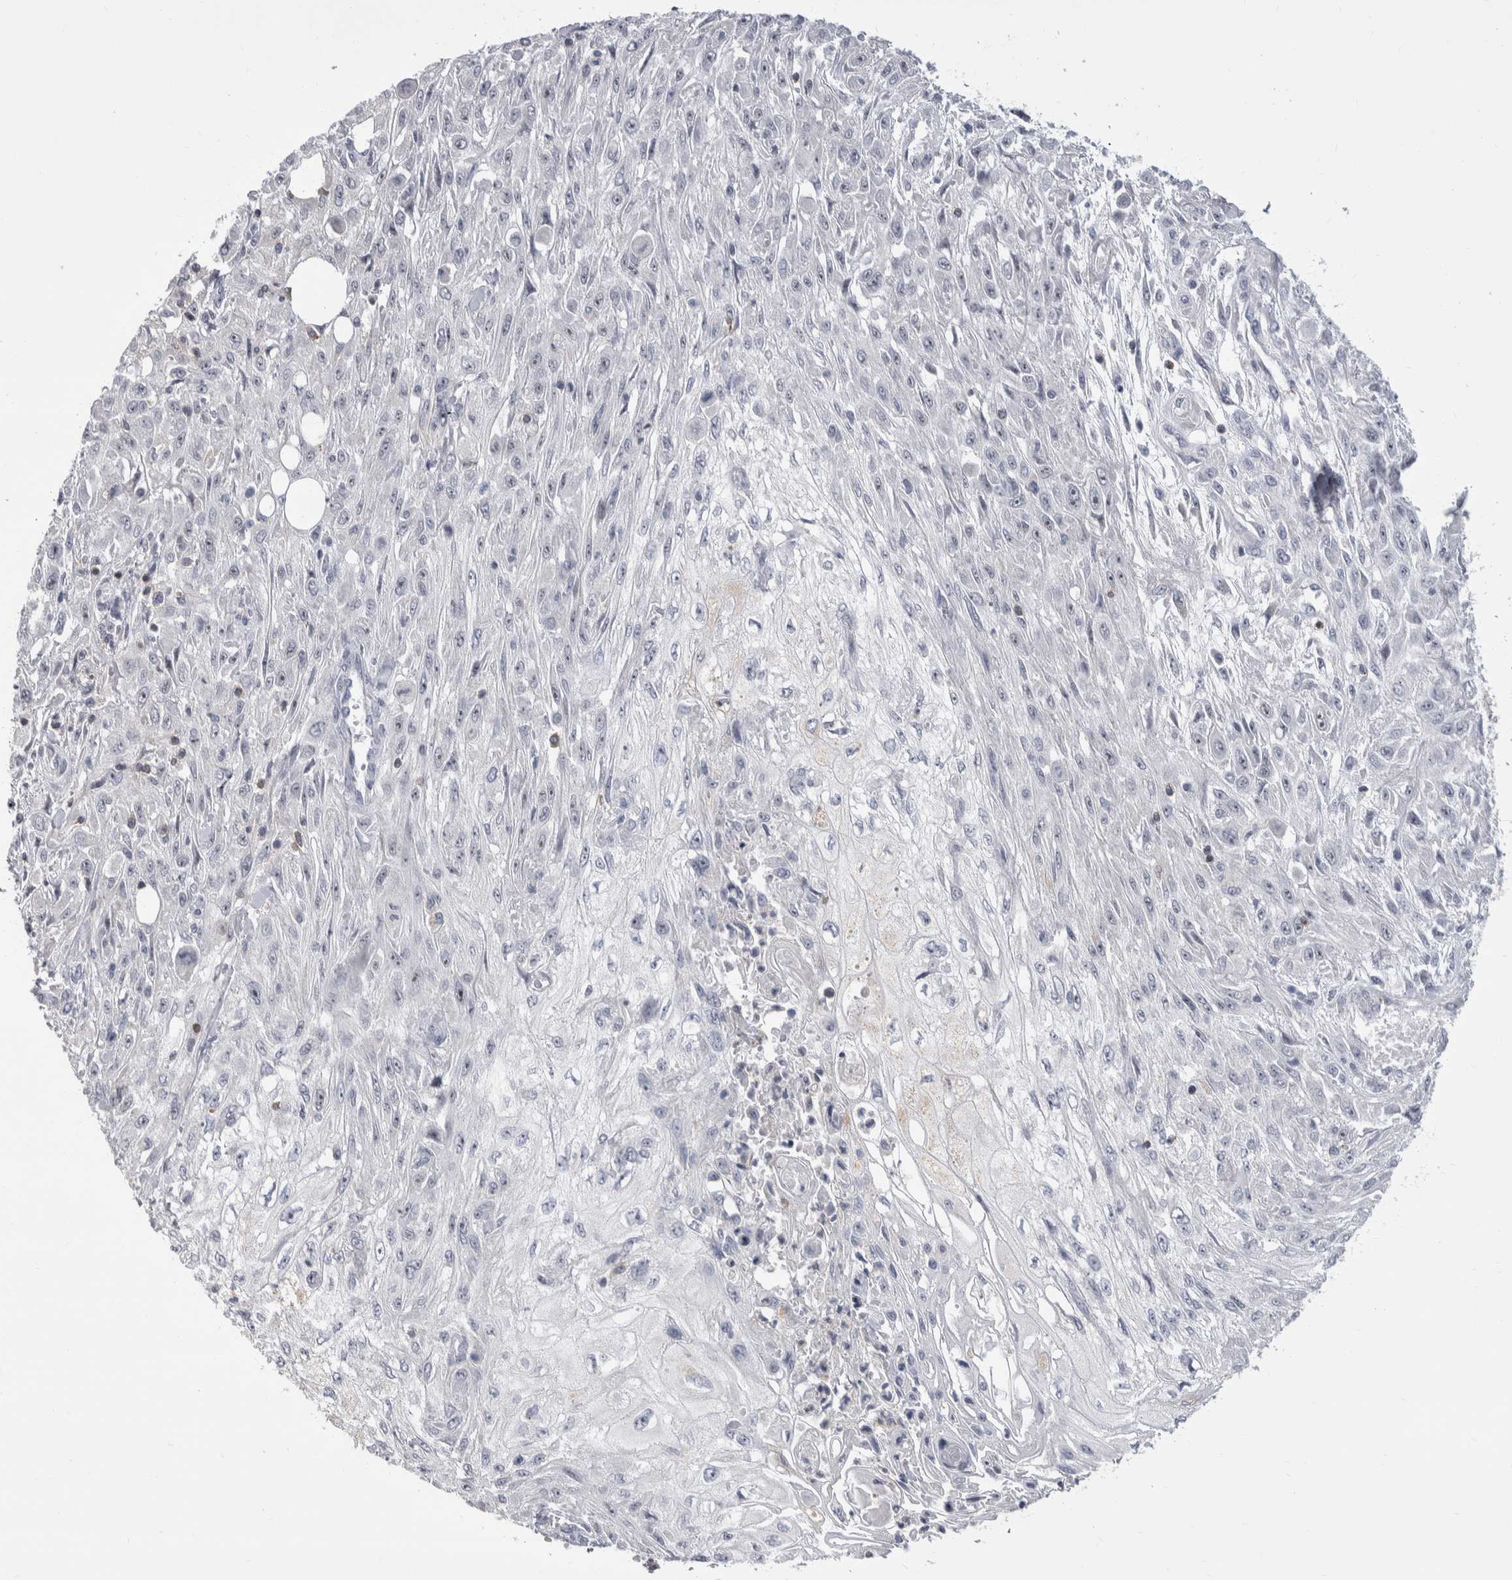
{"staining": {"intensity": "weak", "quantity": "<25%", "location": "nuclear"}, "tissue": "skin cancer", "cell_type": "Tumor cells", "image_type": "cancer", "snomed": [{"axis": "morphology", "description": "Squamous cell carcinoma, NOS"}, {"axis": "morphology", "description": "Squamous cell carcinoma, metastatic, NOS"}, {"axis": "topography", "description": "Skin"}, {"axis": "topography", "description": "Lymph node"}], "caption": "This is an immunohistochemistry image of human skin metastatic squamous cell carcinoma. There is no staining in tumor cells.", "gene": "CEP295NL", "patient": {"sex": "male", "age": 75}}